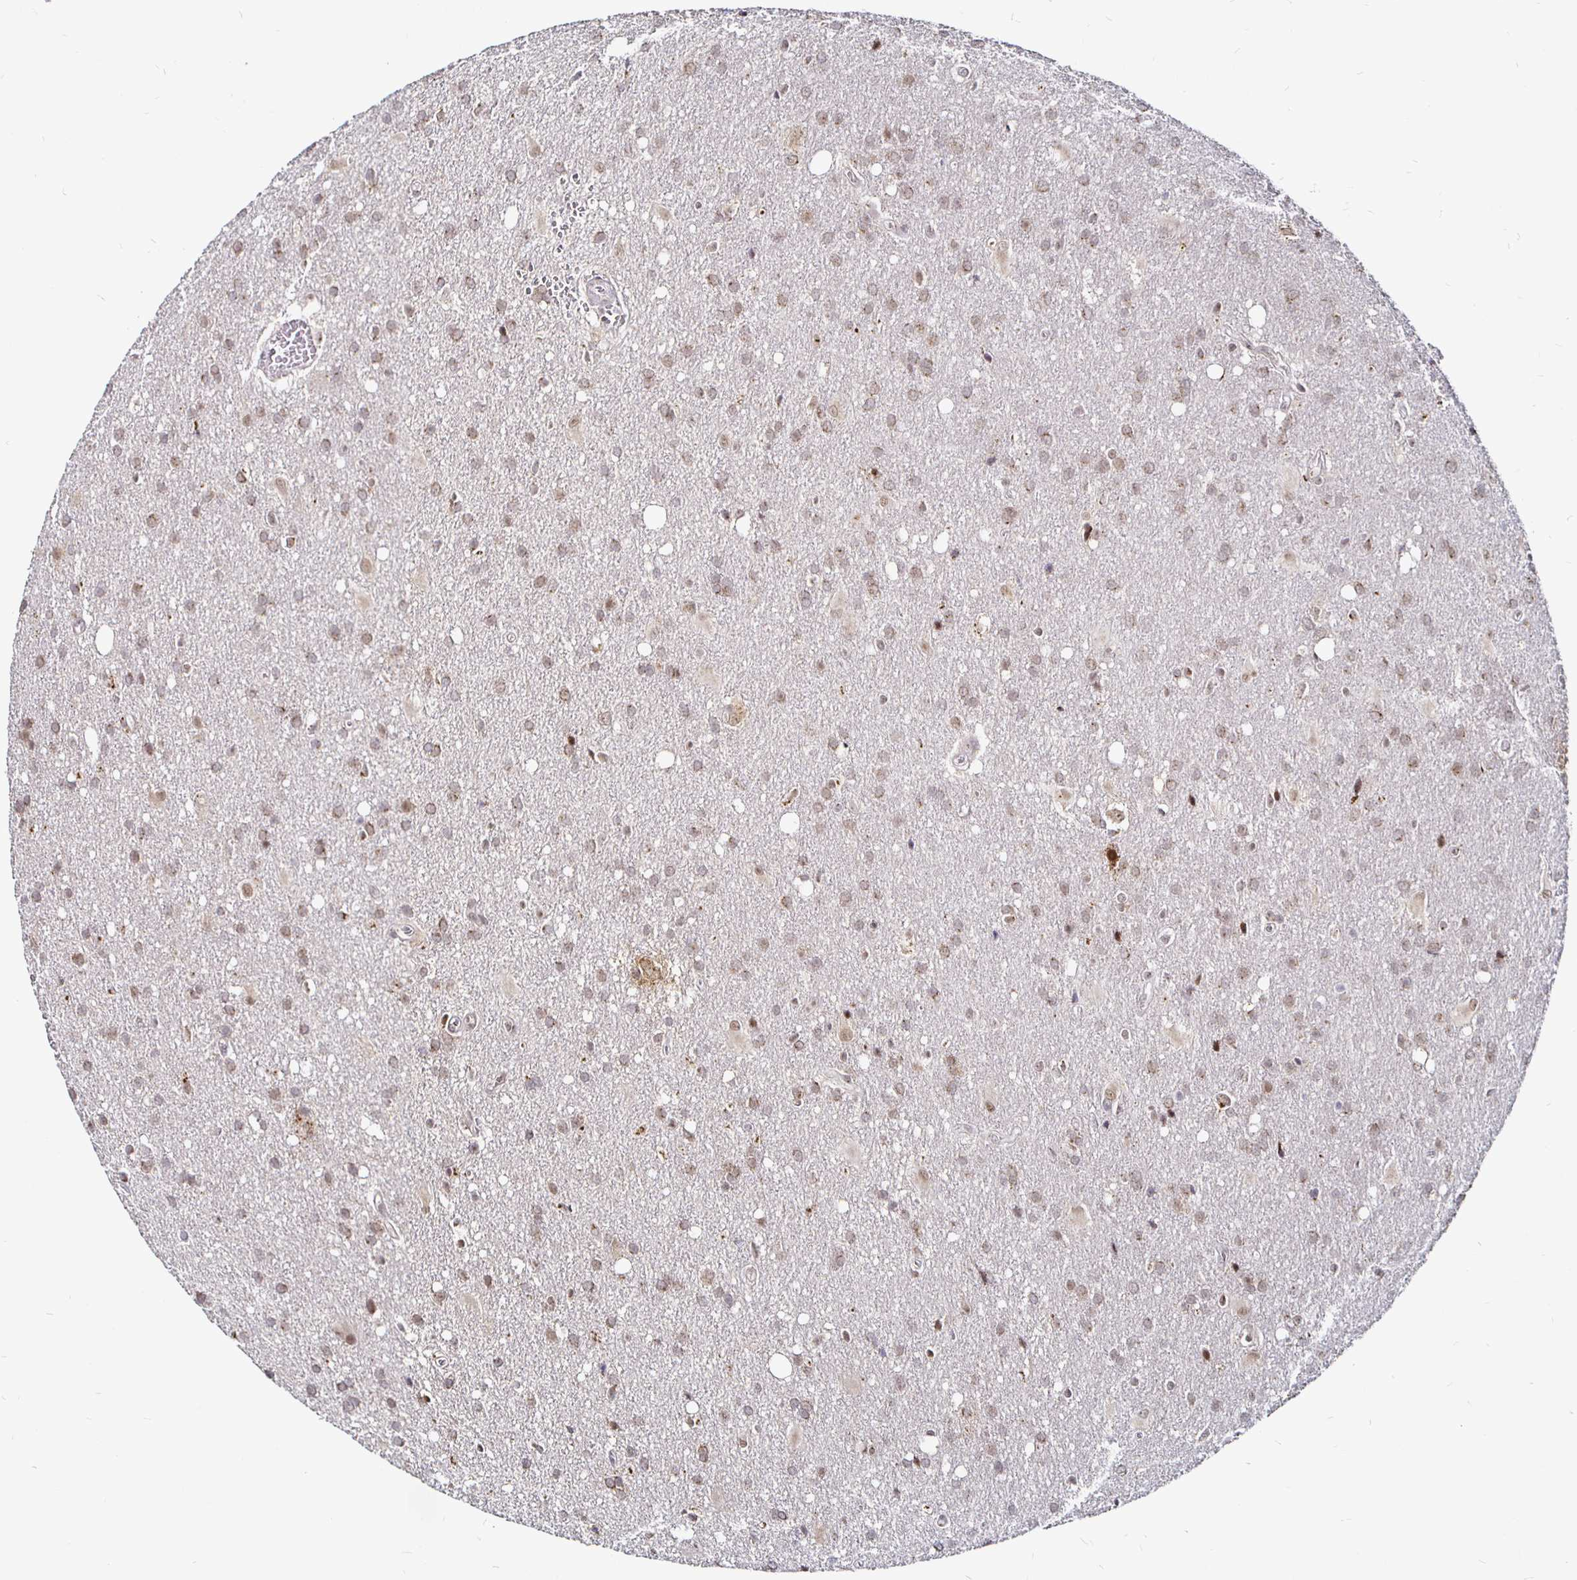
{"staining": {"intensity": "weak", "quantity": ">75%", "location": "cytoplasmic/membranous"}, "tissue": "glioma", "cell_type": "Tumor cells", "image_type": "cancer", "snomed": [{"axis": "morphology", "description": "Glioma, malignant, Low grade"}, {"axis": "topography", "description": "Brain"}], "caption": "Glioma was stained to show a protein in brown. There is low levels of weak cytoplasmic/membranous positivity in approximately >75% of tumor cells.", "gene": "ATG3", "patient": {"sex": "male", "age": 66}}